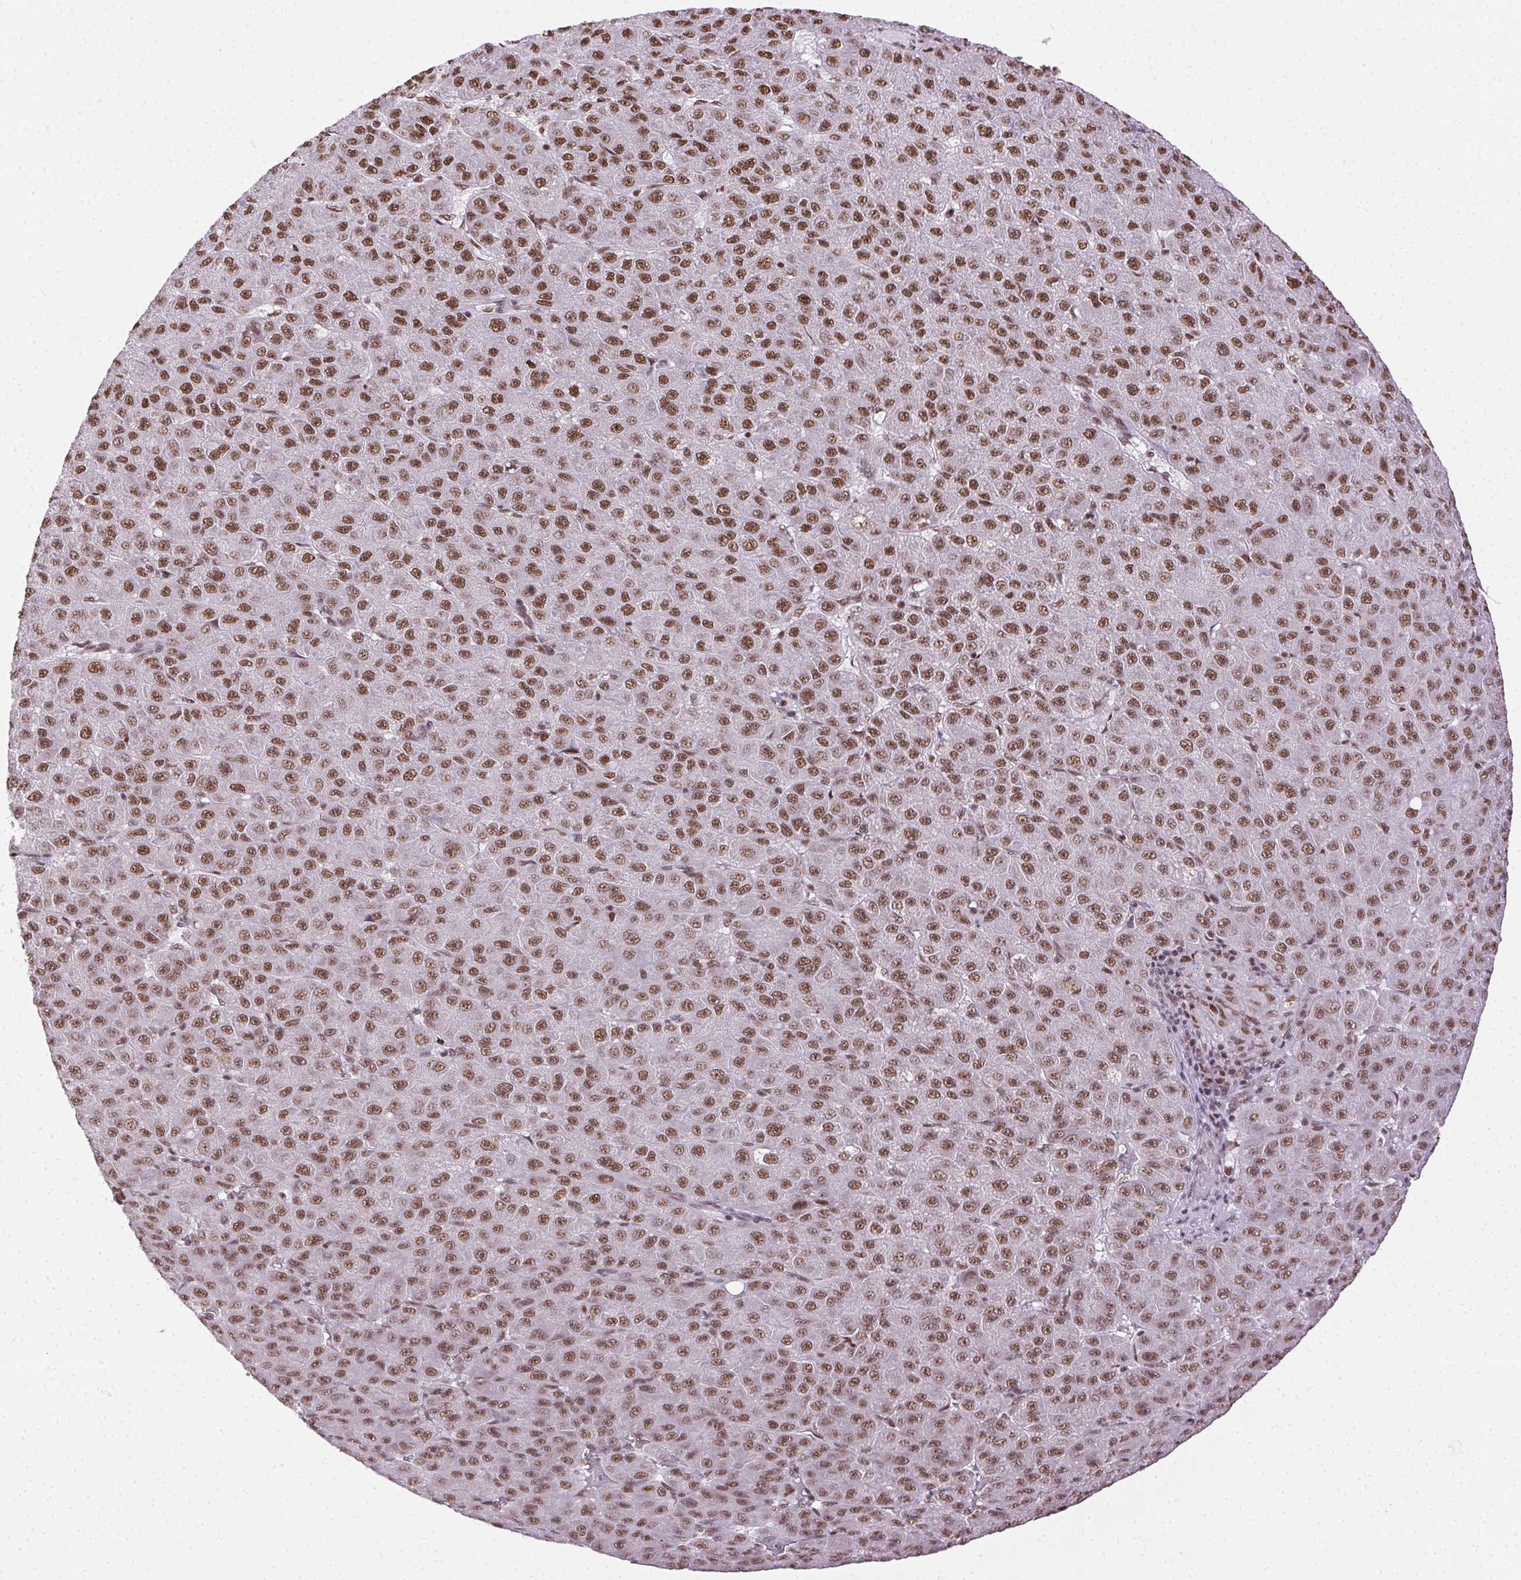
{"staining": {"intensity": "moderate", "quantity": ">75%", "location": "nuclear"}, "tissue": "liver cancer", "cell_type": "Tumor cells", "image_type": "cancer", "snomed": [{"axis": "morphology", "description": "Carcinoma, Hepatocellular, NOS"}, {"axis": "topography", "description": "Liver"}], "caption": "This micrograph exhibits liver cancer stained with IHC to label a protein in brown. The nuclear of tumor cells show moderate positivity for the protein. Nuclei are counter-stained blue.", "gene": "TRA2B", "patient": {"sex": "male", "age": 67}}